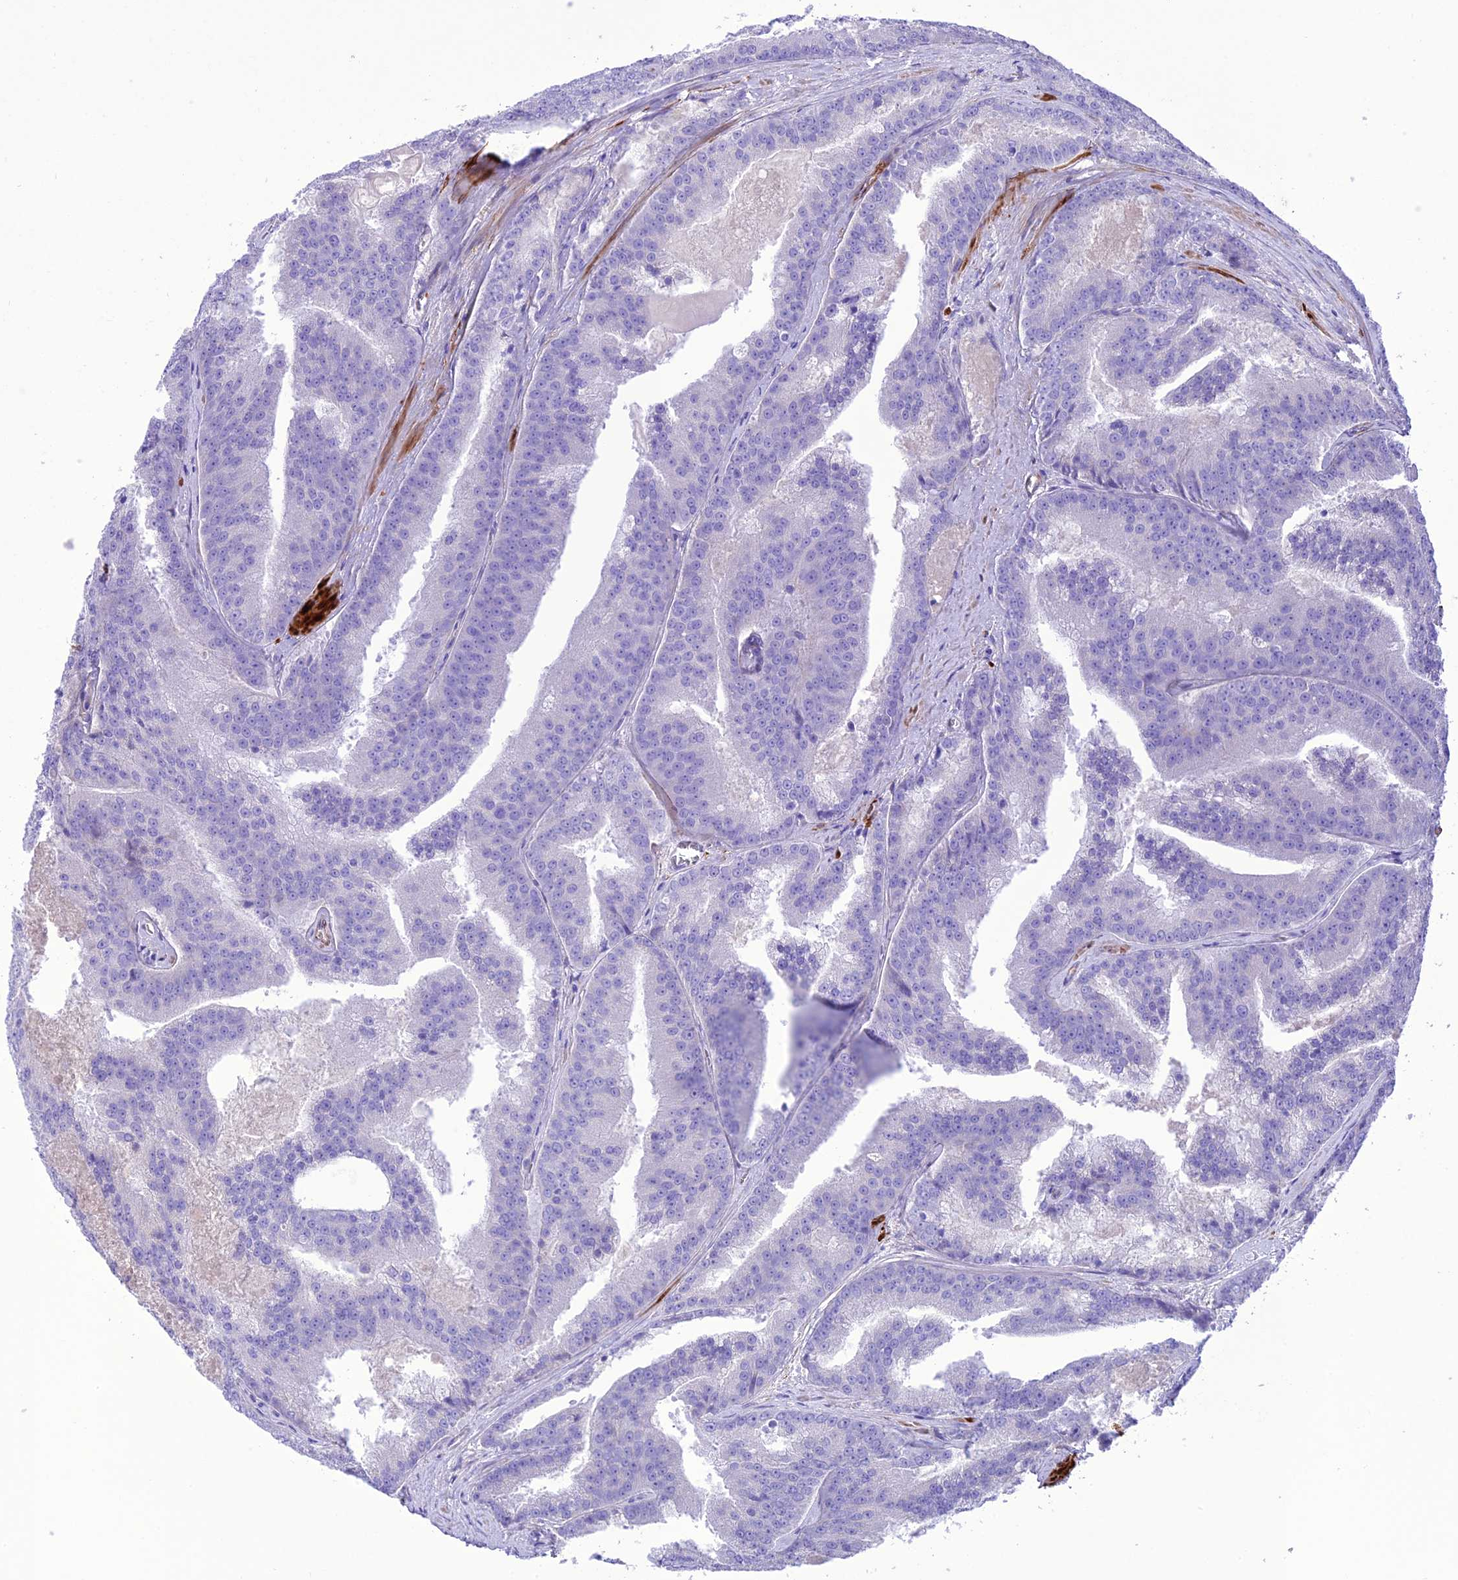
{"staining": {"intensity": "negative", "quantity": "none", "location": "none"}, "tissue": "prostate cancer", "cell_type": "Tumor cells", "image_type": "cancer", "snomed": [{"axis": "morphology", "description": "Adenocarcinoma, High grade"}, {"axis": "topography", "description": "Prostate"}], "caption": "The micrograph demonstrates no staining of tumor cells in prostate adenocarcinoma (high-grade).", "gene": "FRA10AC1", "patient": {"sex": "male", "age": 61}}